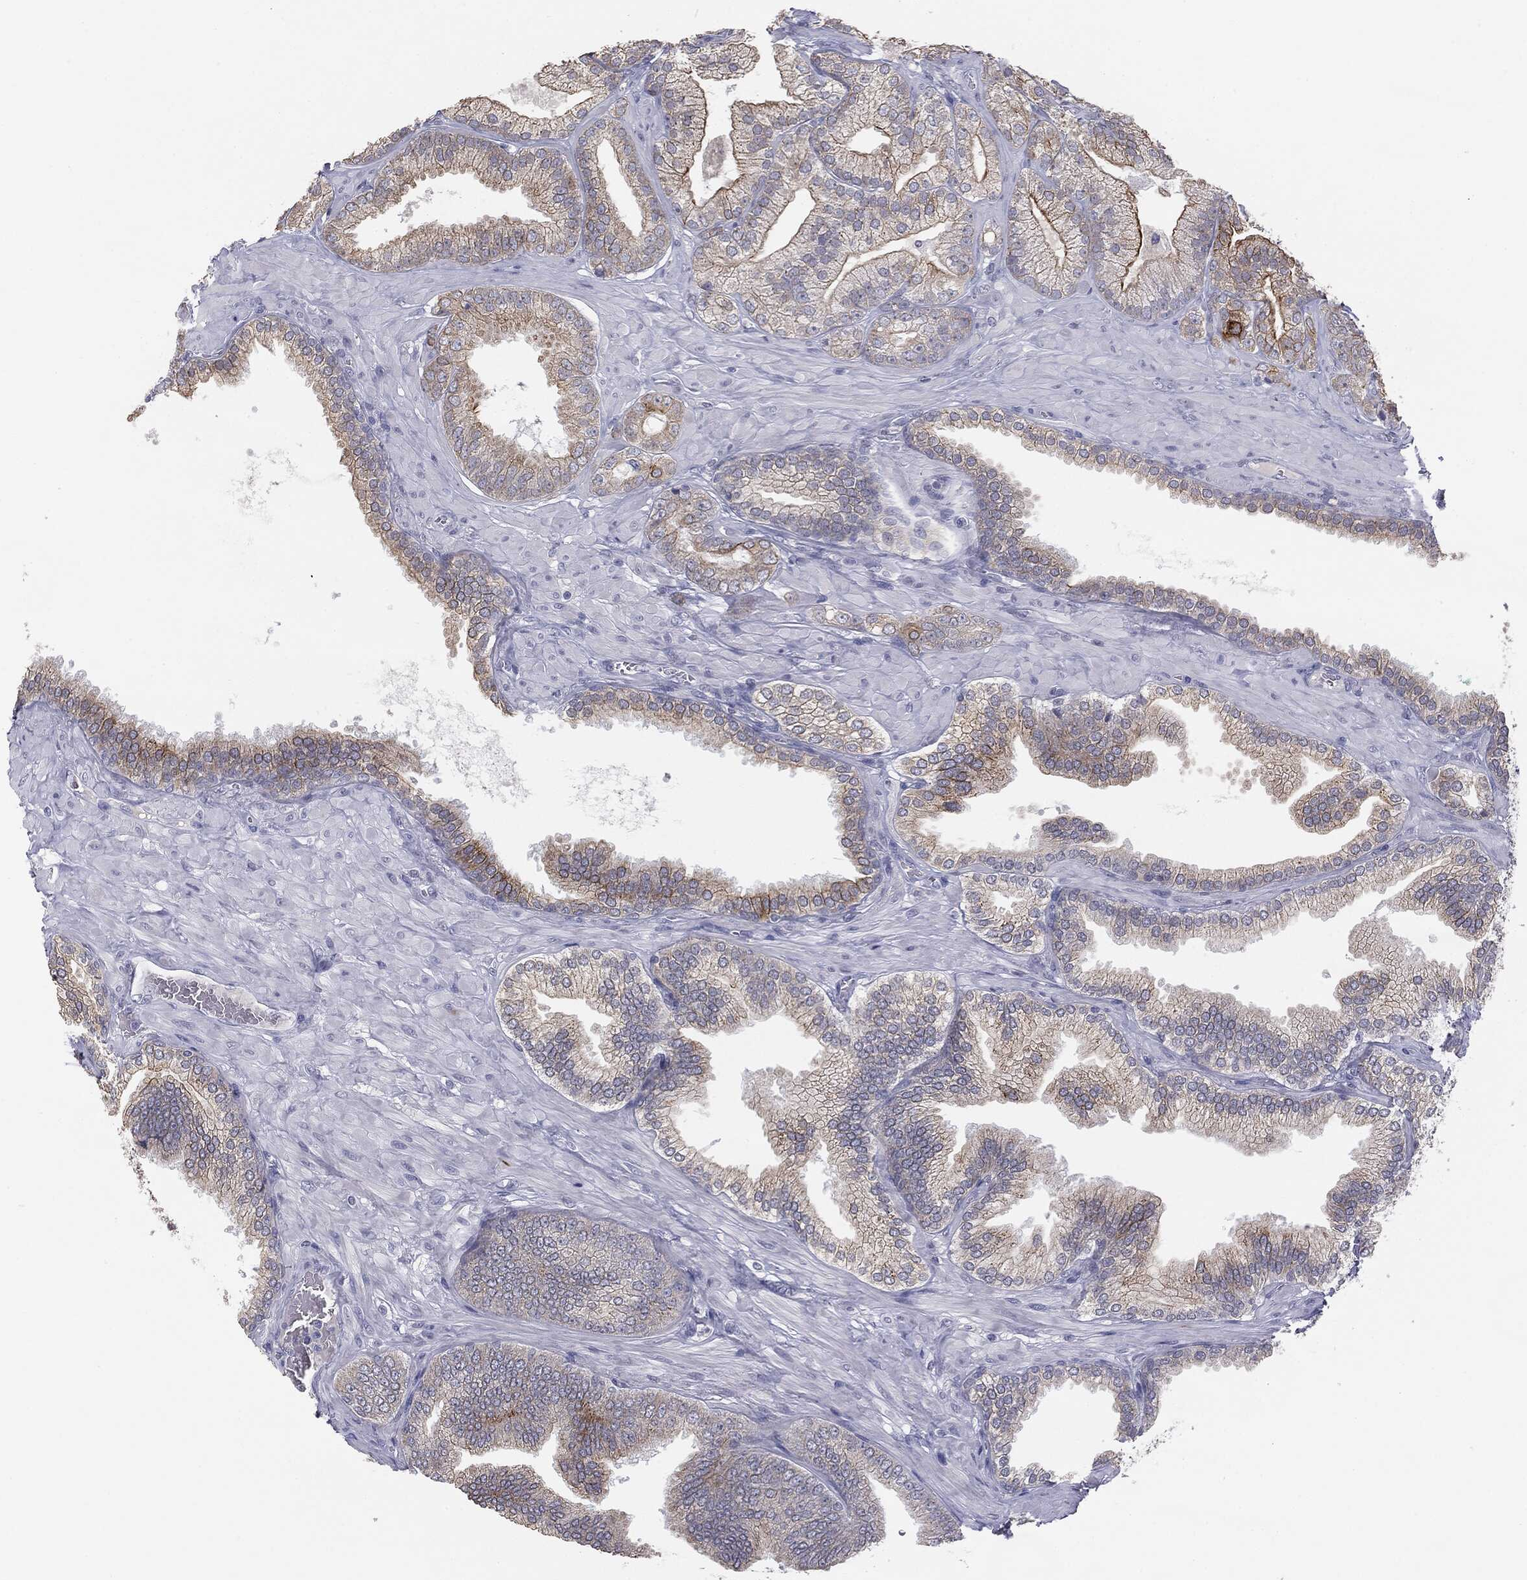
{"staining": {"intensity": "moderate", "quantity": "<25%", "location": "cytoplasmic/membranous"}, "tissue": "prostate cancer", "cell_type": "Tumor cells", "image_type": "cancer", "snomed": [{"axis": "morphology", "description": "Adenocarcinoma, High grade"}, {"axis": "topography", "description": "Prostate"}], "caption": "Human adenocarcinoma (high-grade) (prostate) stained for a protein (brown) demonstrates moderate cytoplasmic/membranous positive positivity in about <25% of tumor cells.", "gene": "MUC1", "patient": {"sex": "male", "age": 68}}